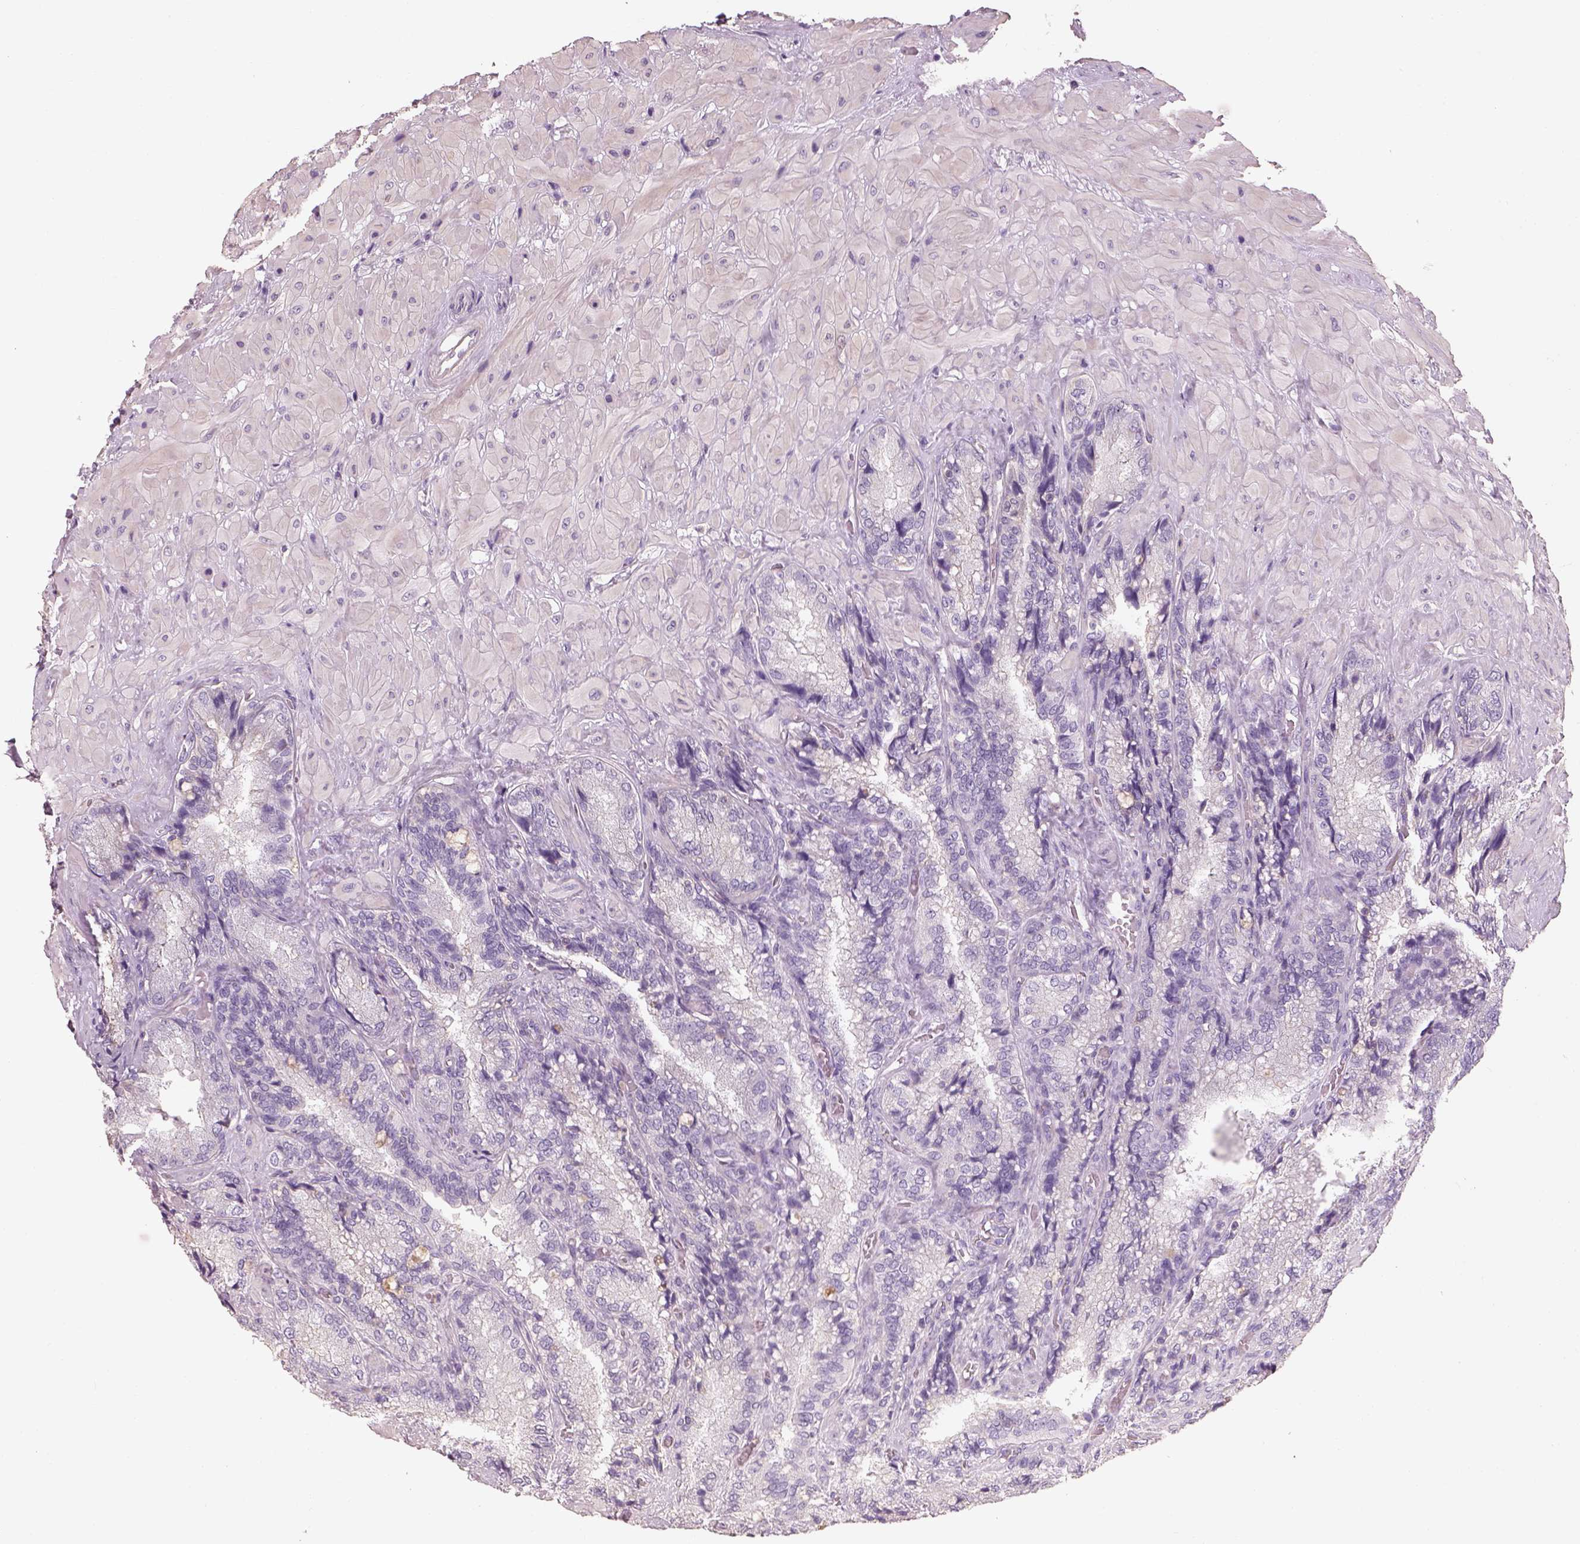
{"staining": {"intensity": "negative", "quantity": "none", "location": "none"}, "tissue": "seminal vesicle", "cell_type": "Glandular cells", "image_type": "normal", "snomed": [{"axis": "morphology", "description": "Normal tissue, NOS"}, {"axis": "topography", "description": "Seminal veicle"}], "caption": "DAB immunohistochemical staining of benign seminal vesicle demonstrates no significant staining in glandular cells. (Immunohistochemistry (ihc), brightfield microscopy, high magnification).", "gene": "OTUD6A", "patient": {"sex": "male", "age": 57}}